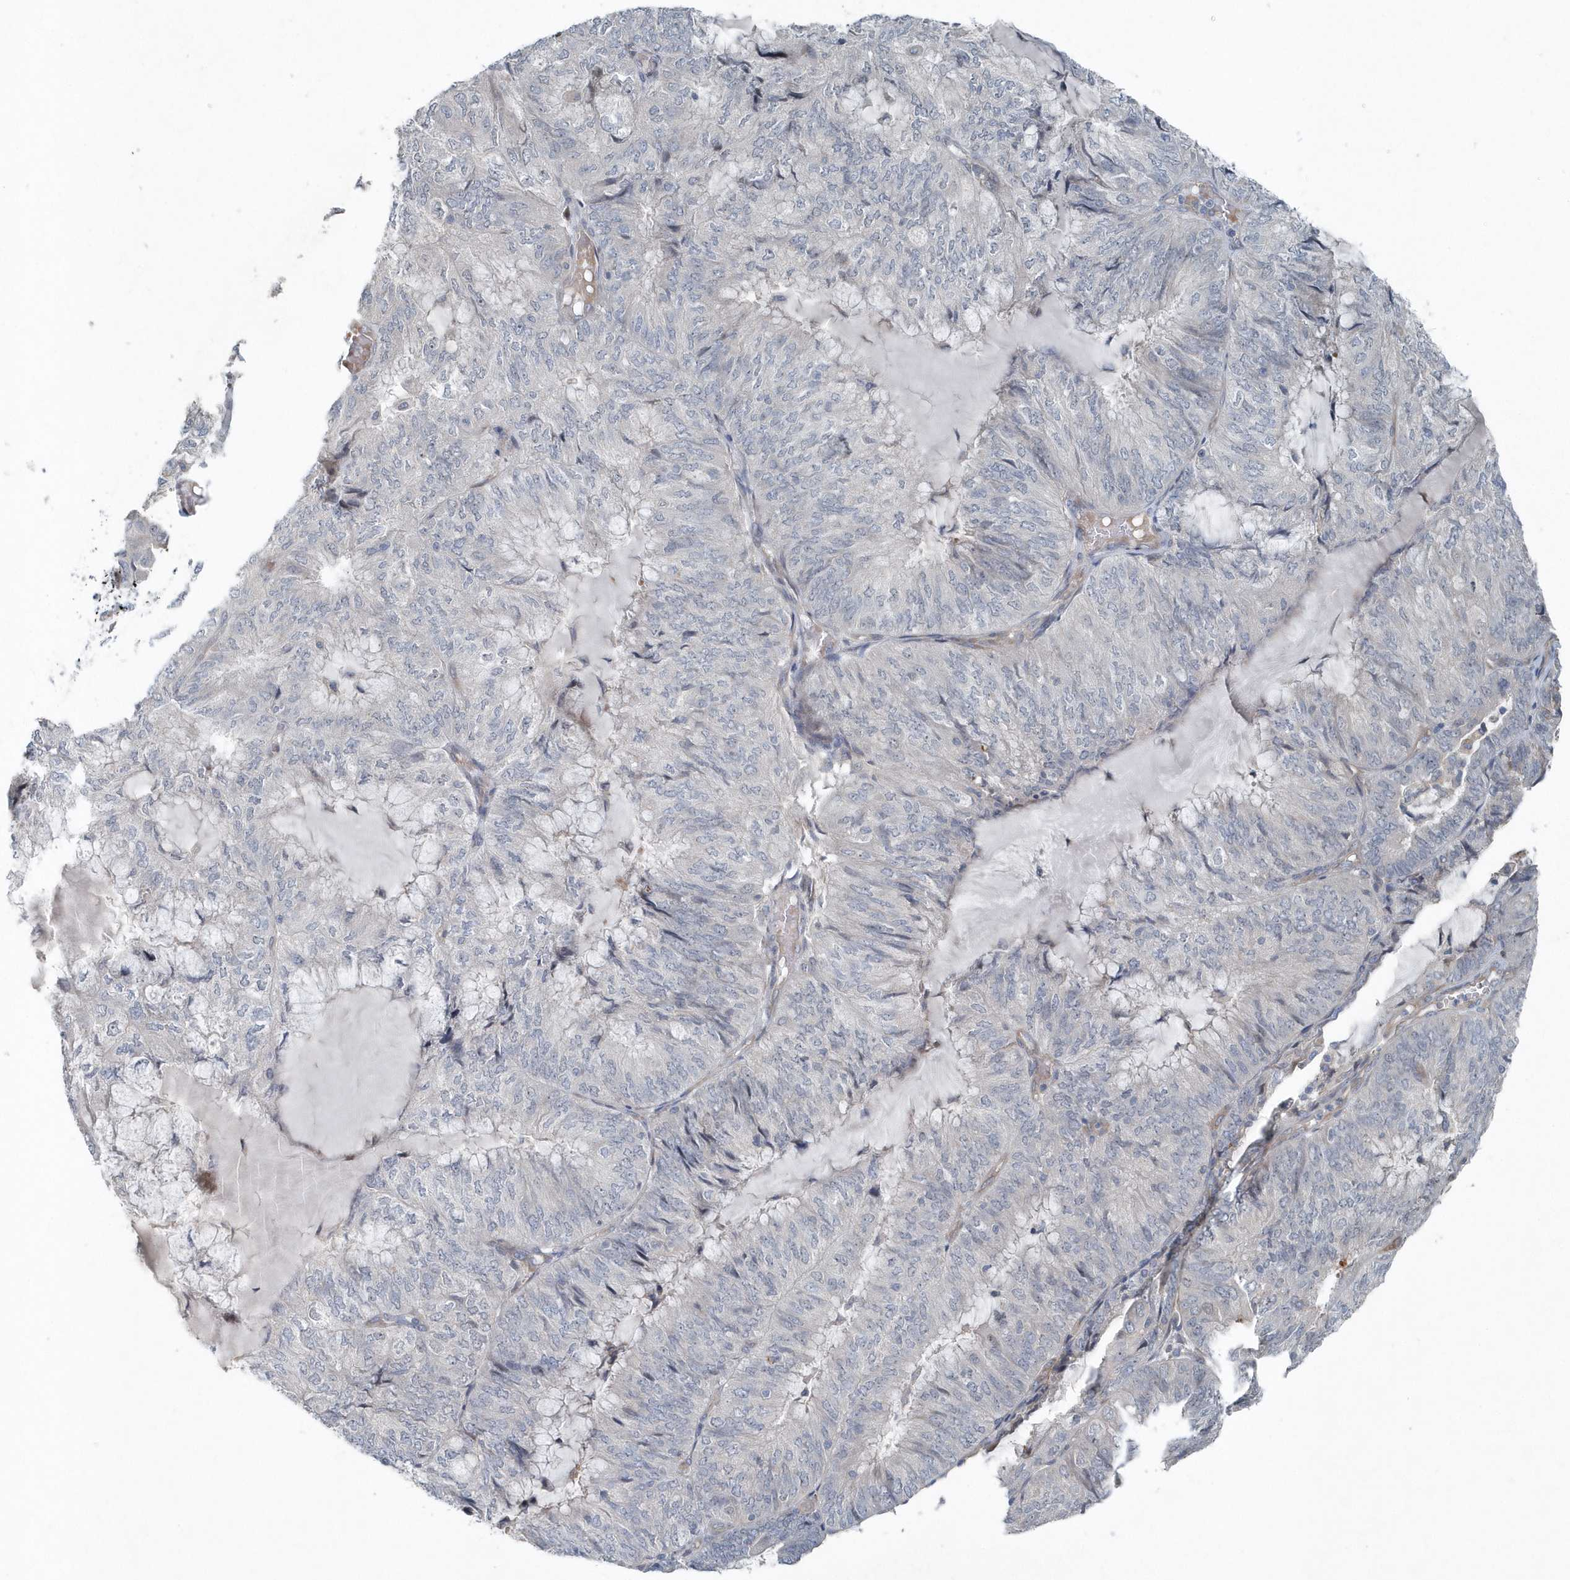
{"staining": {"intensity": "negative", "quantity": "none", "location": "none"}, "tissue": "endometrial cancer", "cell_type": "Tumor cells", "image_type": "cancer", "snomed": [{"axis": "morphology", "description": "Adenocarcinoma, NOS"}, {"axis": "topography", "description": "Endometrium"}], "caption": "This is an IHC micrograph of human endometrial adenocarcinoma. There is no expression in tumor cells.", "gene": "MCC", "patient": {"sex": "female", "age": 81}}